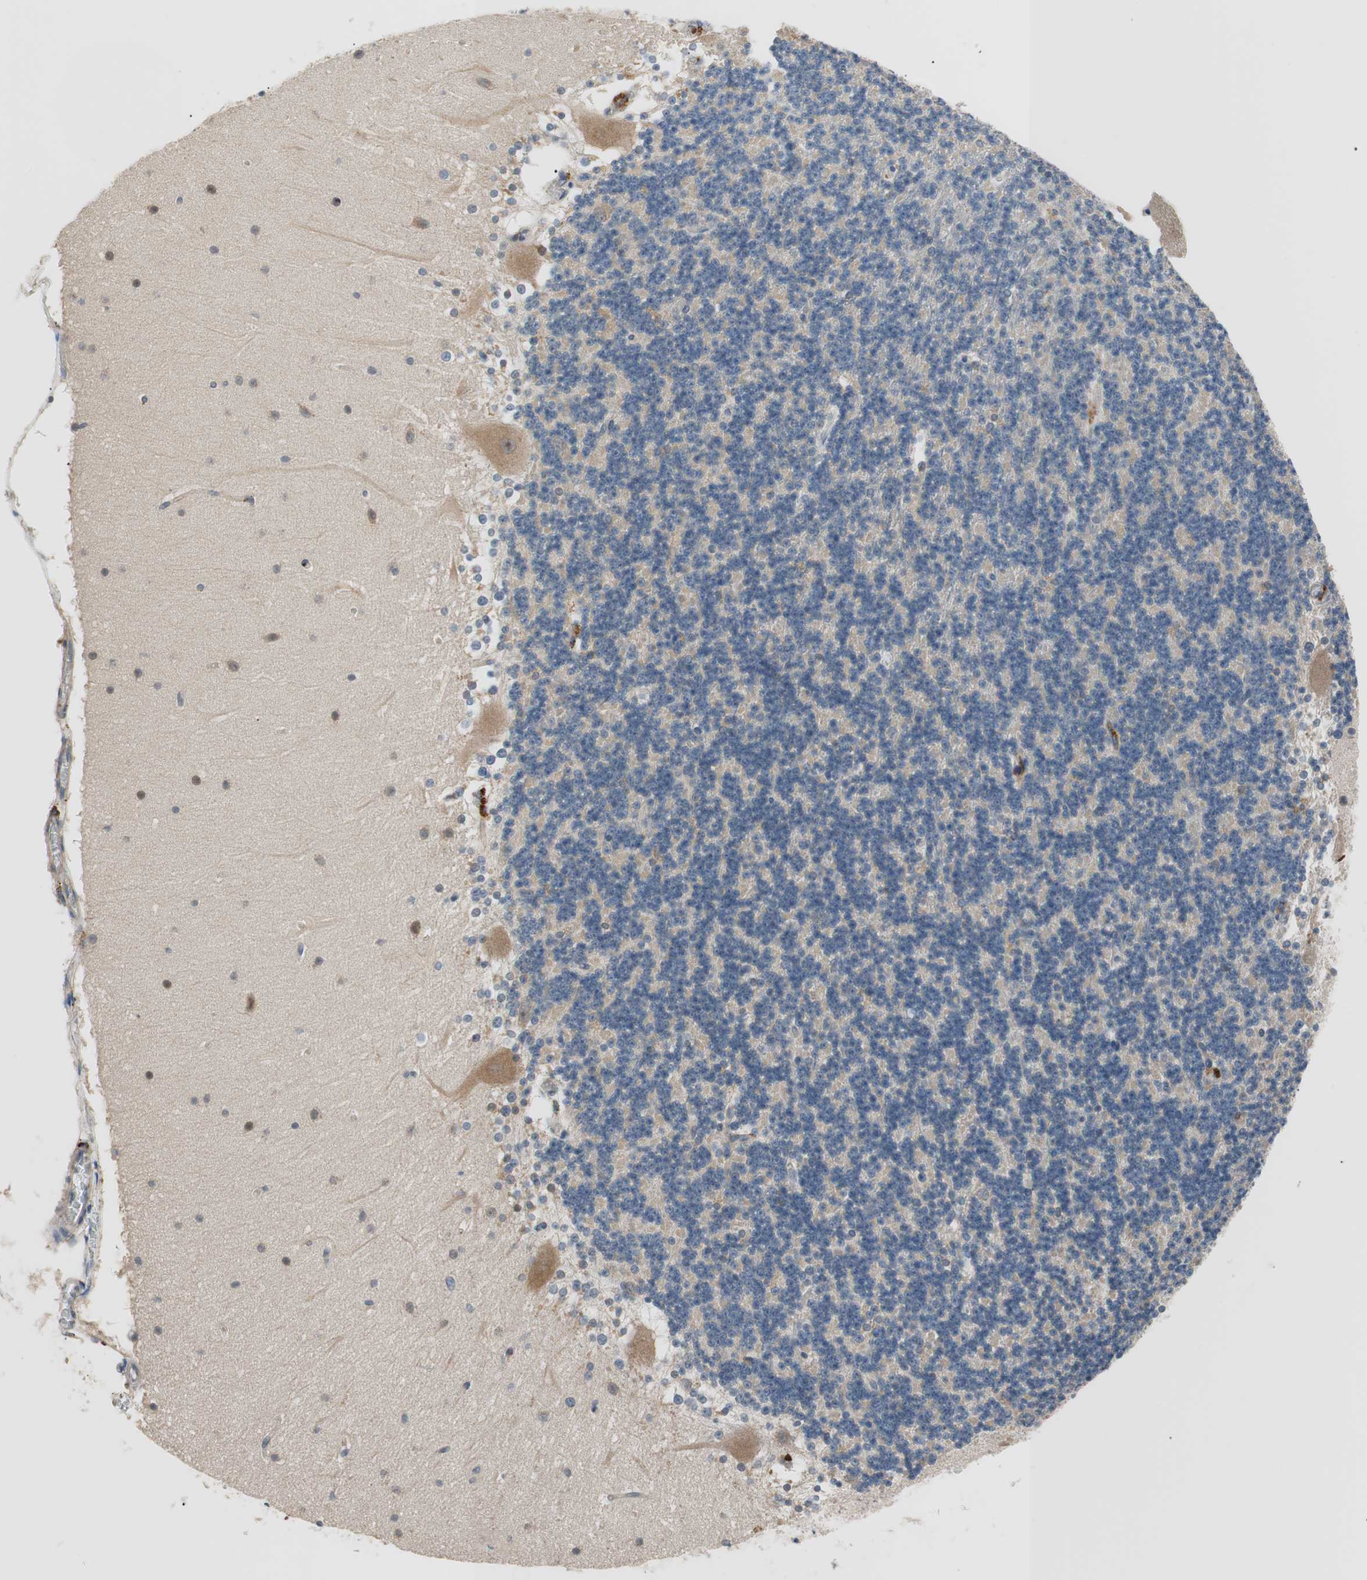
{"staining": {"intensity": "negative", "quantity": "none", "location": "none"}, "tissue": "cerebellum", "cell_type": "Cells in granular layer", "image_type": "normal", "snomed": [{"axis": "morphology", "description": "Normal tissue, NOS"}, {"axis": "topography", "description": "Cerebellum"}], "caption": "Histopathology image shows no protein positivity in cells in granular layer of unremarkable cerebellum. The staining was performed using DAB (3,3'-diaminobenzidine) to visualize the protein expression in brown, while the nuclei were stained in blue with hematoxylin (Magnification: 20x).", "gene": "FADS2", "patient": {"sex": "female", "age": 19}}